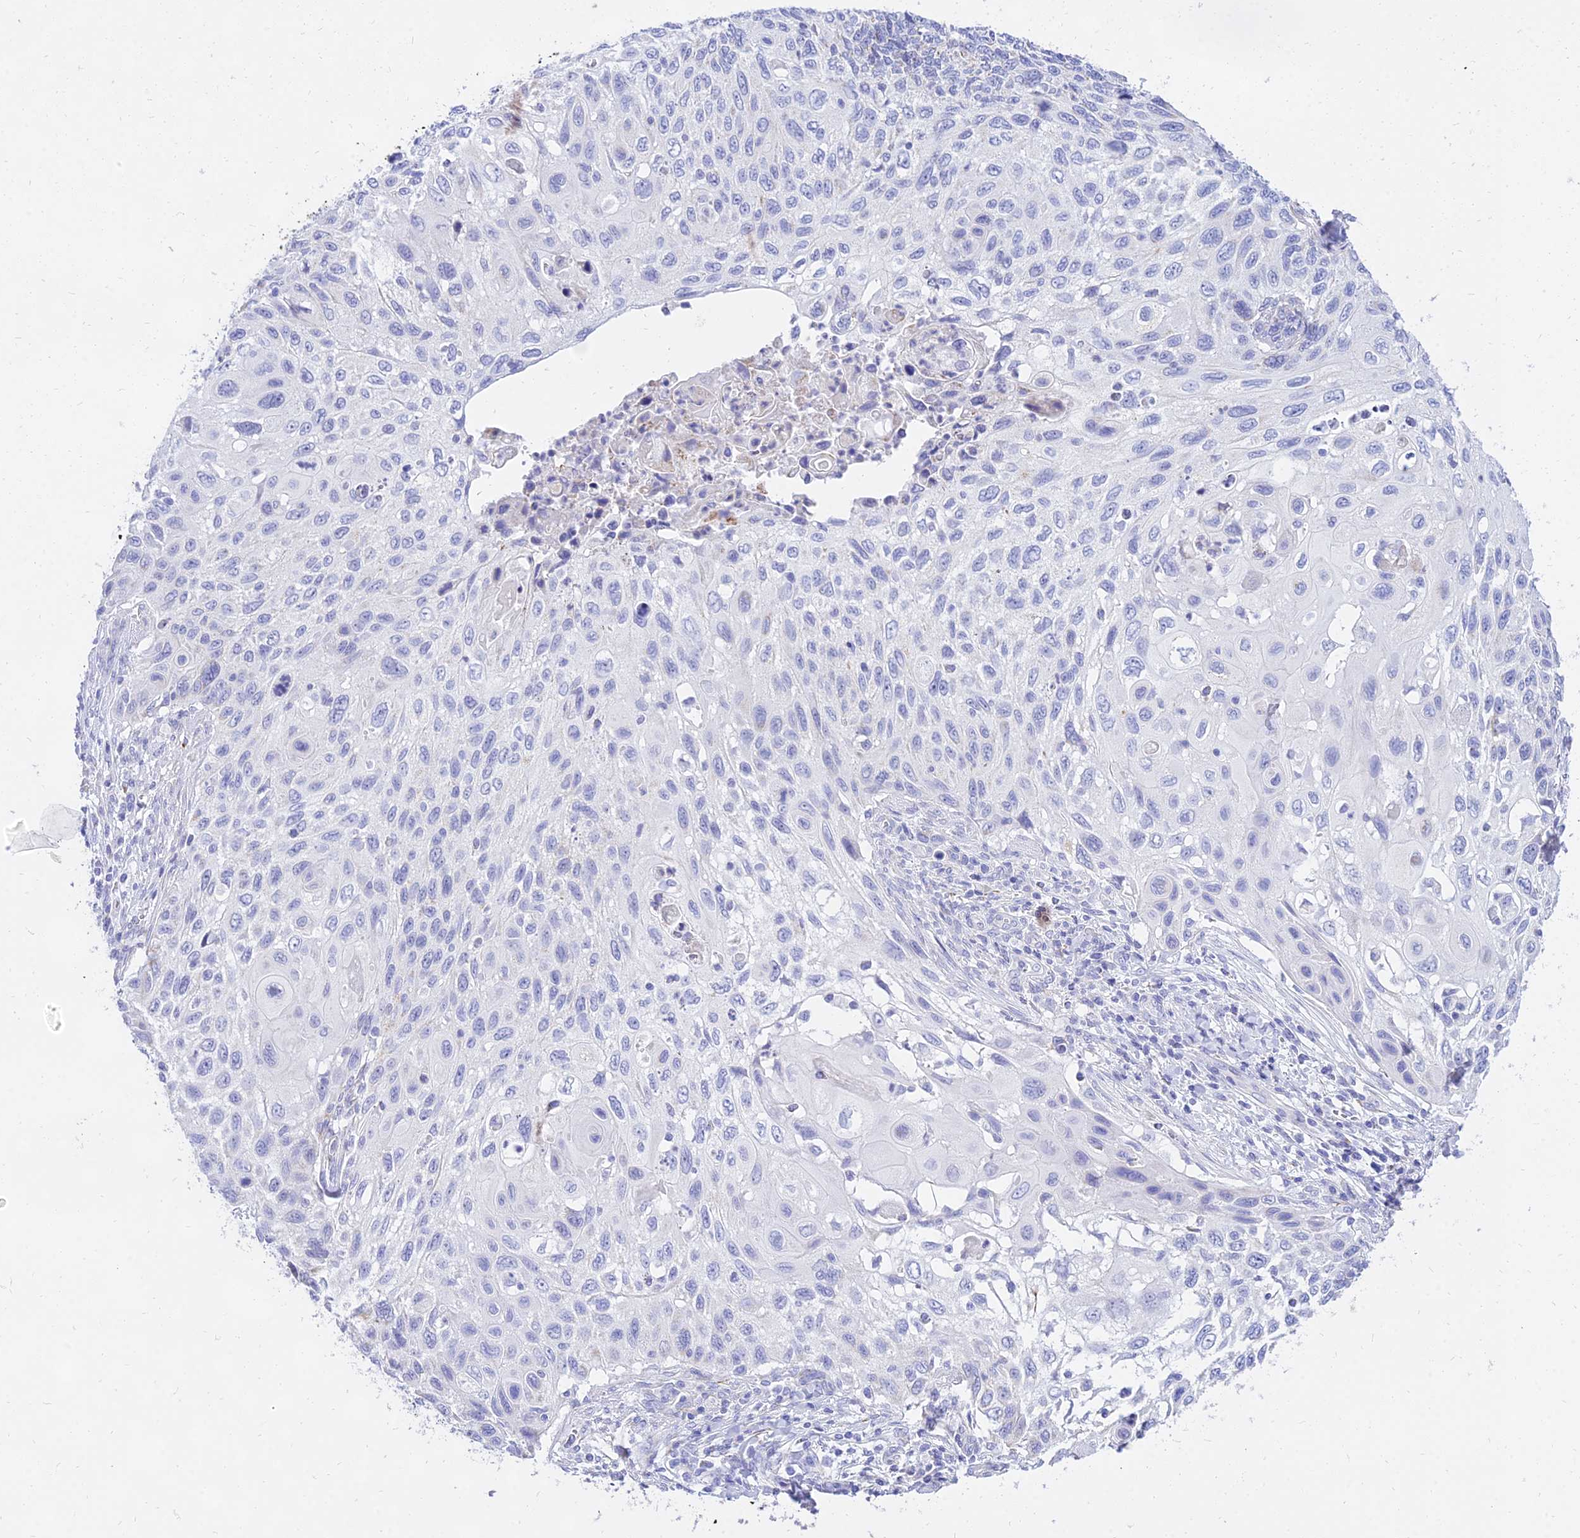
{"staining": {"intensity": "negative", "quantity": "none", "location": "none"}, "tissue": "cervical cancer", "cell_type": "Tumor cells", "image_type": "cancer", "snomed": [{"axis": "morphology", "description": "Squamous cell carcinoma, NOS"}, {"axis": "topography", "description": "Cervix"}], "caption": "DAB immunohistochemical staining of squamous cell carcinoma (cervical) exhibits no significant staining in tumor cells.", "gene": "PKN3", "patient": {"sex": "female", "age": 70}}